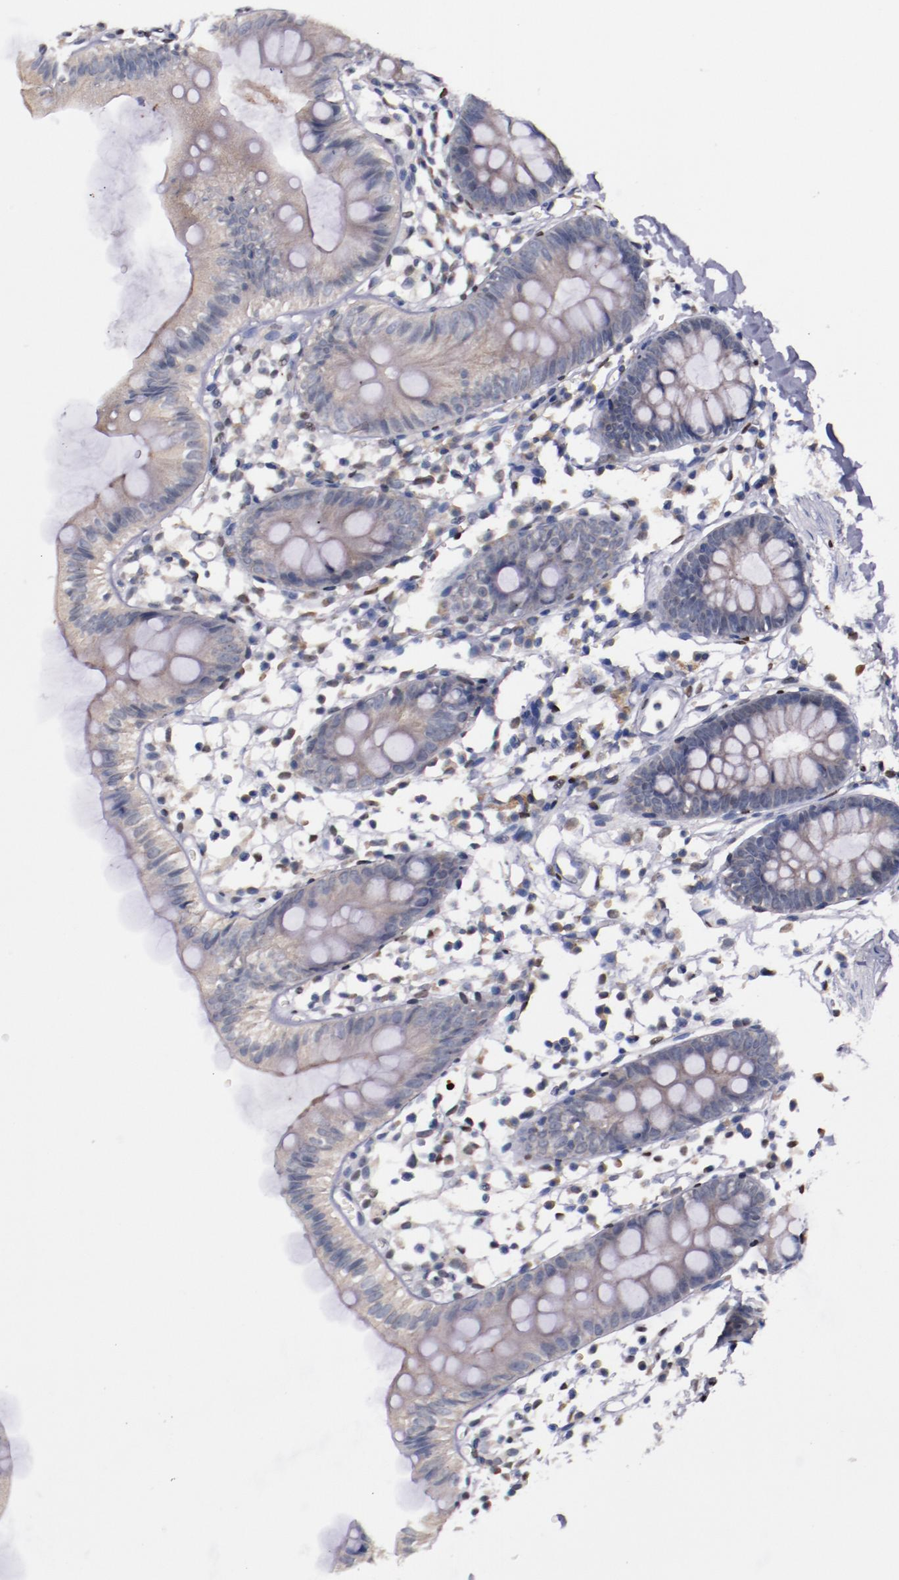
{"staining": {"intensity": "weak", "quantity": "<25%", "location": "cytoplasmic/membranous"}, "tissue": "colon", "cell_type": "Endothelial cells", "image_type": "normal", "snomed": [{"axis": "morphology", "description": "Normal tissue, NOS"}, {"axis": "topography", "description": "Colon"}], "caption": "Immunohistochemistry histopathology image of normal colon: human colon stained with DAB shows no significant protein positivity in endothelial cells.", "gene": "FAM81A", "patient": {"sex": "male", "age": 14}}